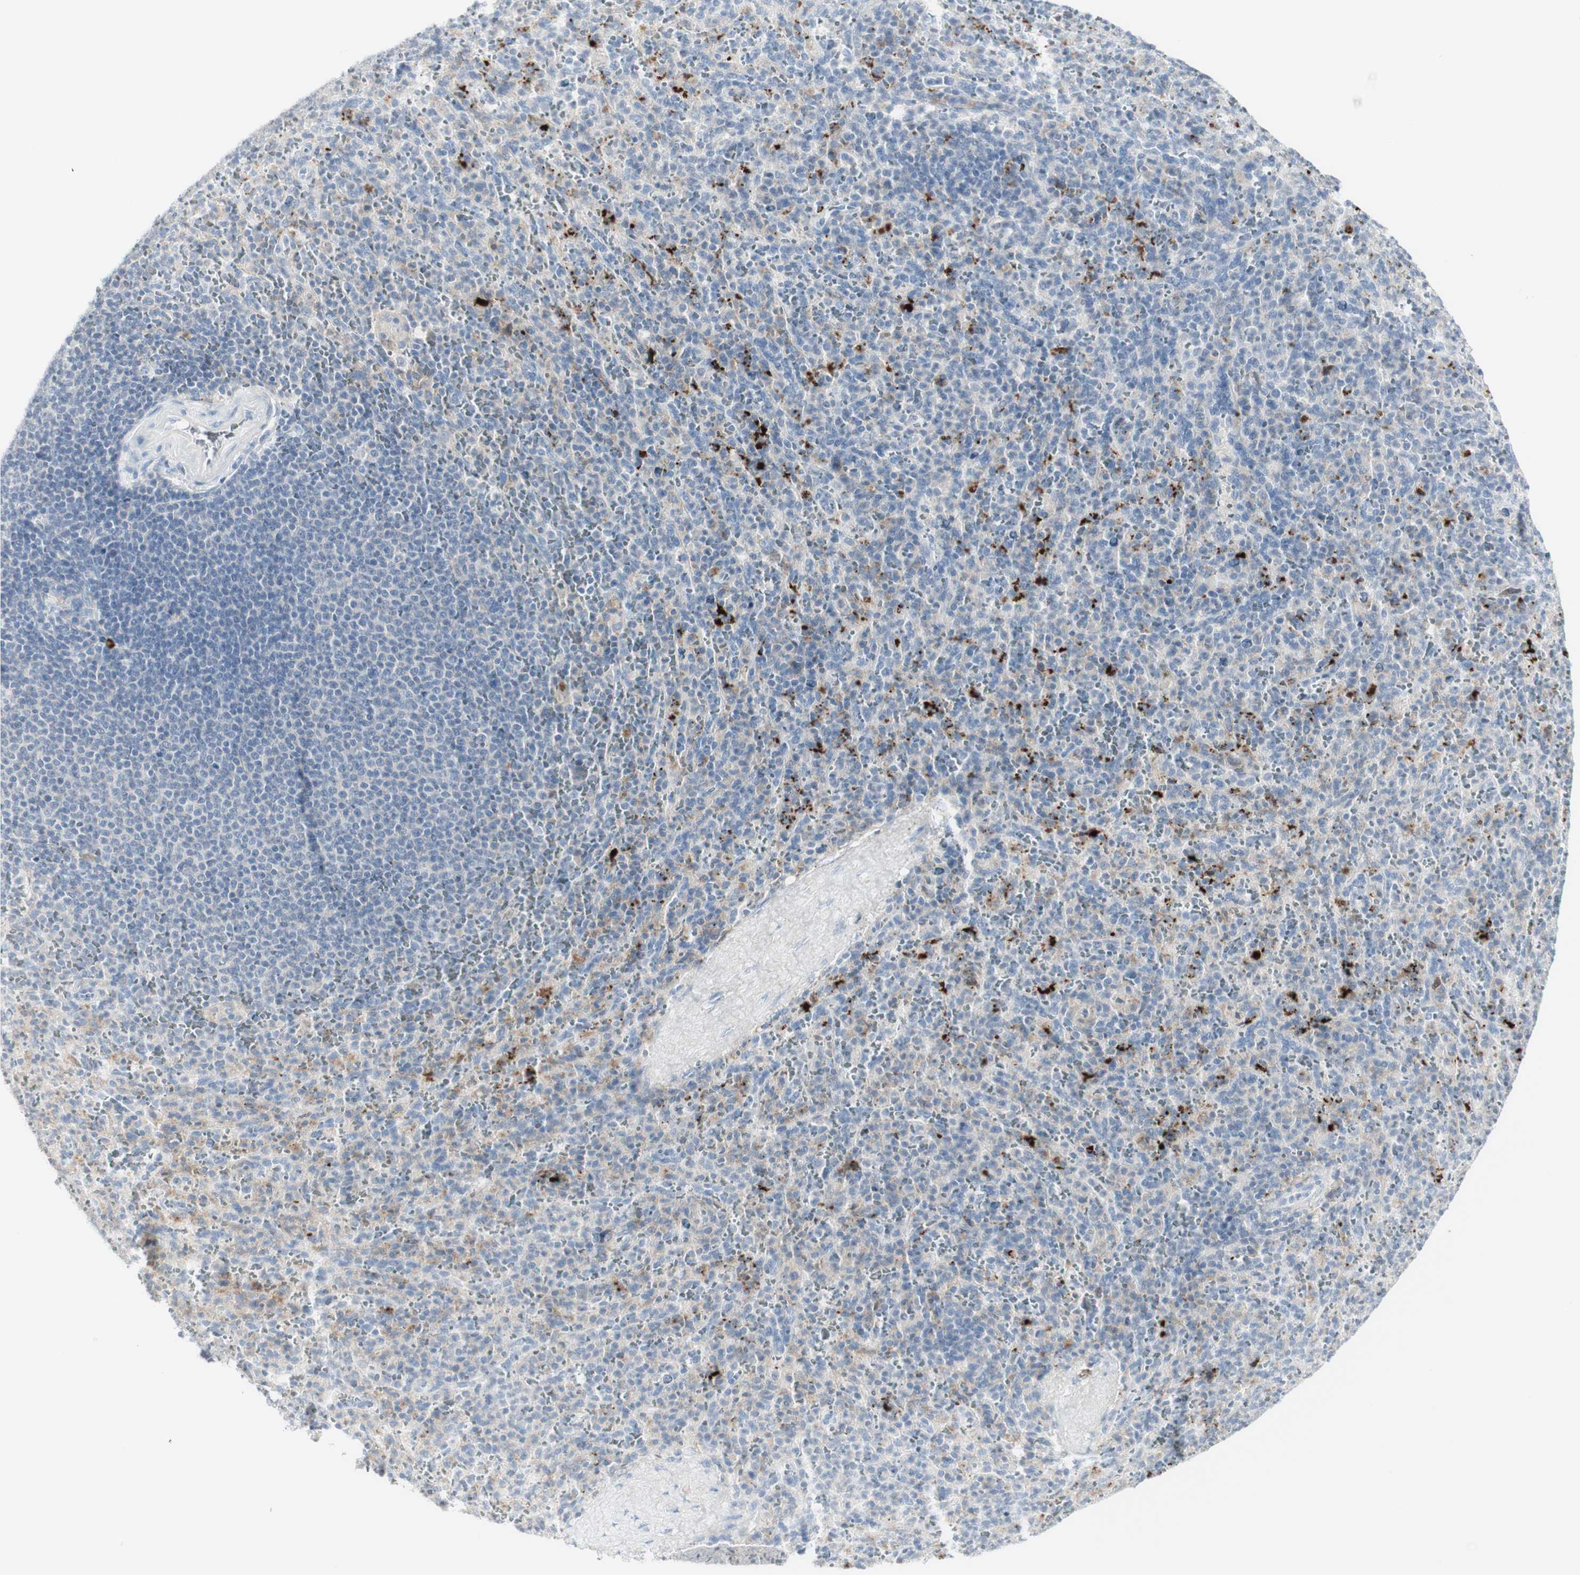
{"staining": {"intensity": "weak", "quantity": "25%-75%", "location": "cytoplasmic/membranous"}, "tissue": "spleen", "cell_type": "Cells in red pulp", "image_type": "normal", "snomed": [{"axis": "morphology", "description": "Normal tissue, NOS"}, {"axis": "topography", "description": "Spleen"}], "caption": "Immunohistochemistry (IHC) (DAB) staining of benign human spleen reveals weak cytoplasmic/membranous protein staining in about 25%-75% of cells in red pulp. The staining was performed using DAB (3,3'-diaminobenzidine), with brown indicating positive protein expression. Nuclei are stained blue with hematoxylin.", "gene": "MDK", "patient": {"sex": "male", "age": 36}}